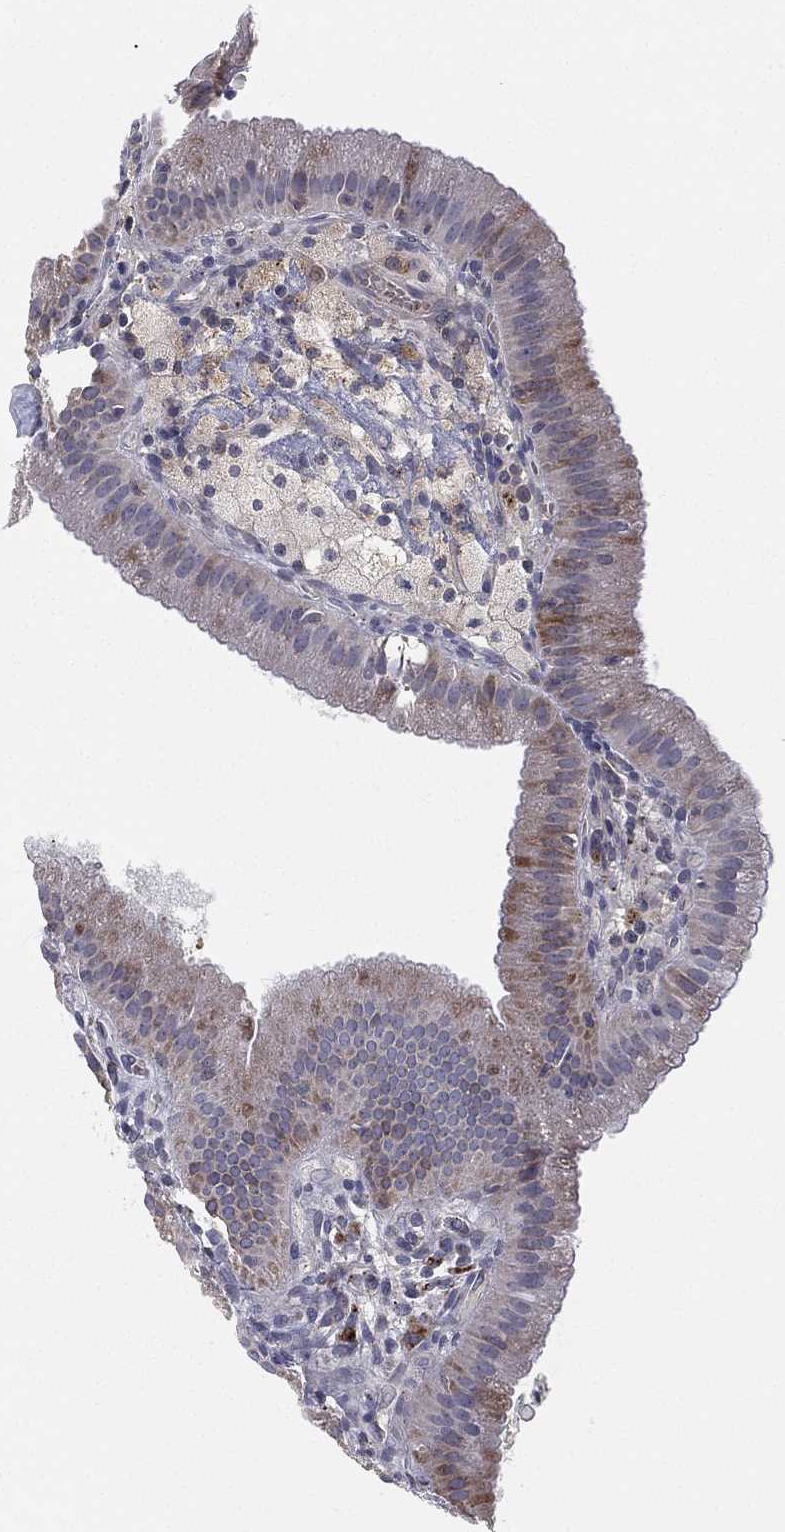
{"staining": {"intensity": "weak", "quantity": "25%-75%", "location": "cytoplasmic/membranous"}, "tissue": "gallbladder", "cell_type": "Glandular cells", "image_type": "normal", "snomed": [{"axis": "morphology", "description": "Normal tissue, NOS"}, {"axis": "topography", "description": "Gallbladder"}], "caption": "High-magnification brightfield microscopy of benign gallbladder stained with DAB (3,3'-diaminobenzidine) (brown) and counterstained with hematoxylin (blue). glandular cells exhibit weak cytoplasmic/membranous expression is seen in approximately25%-75% of cells.", "gene": "CYB5B", "patient": {"sex": "male", "age": 67}}